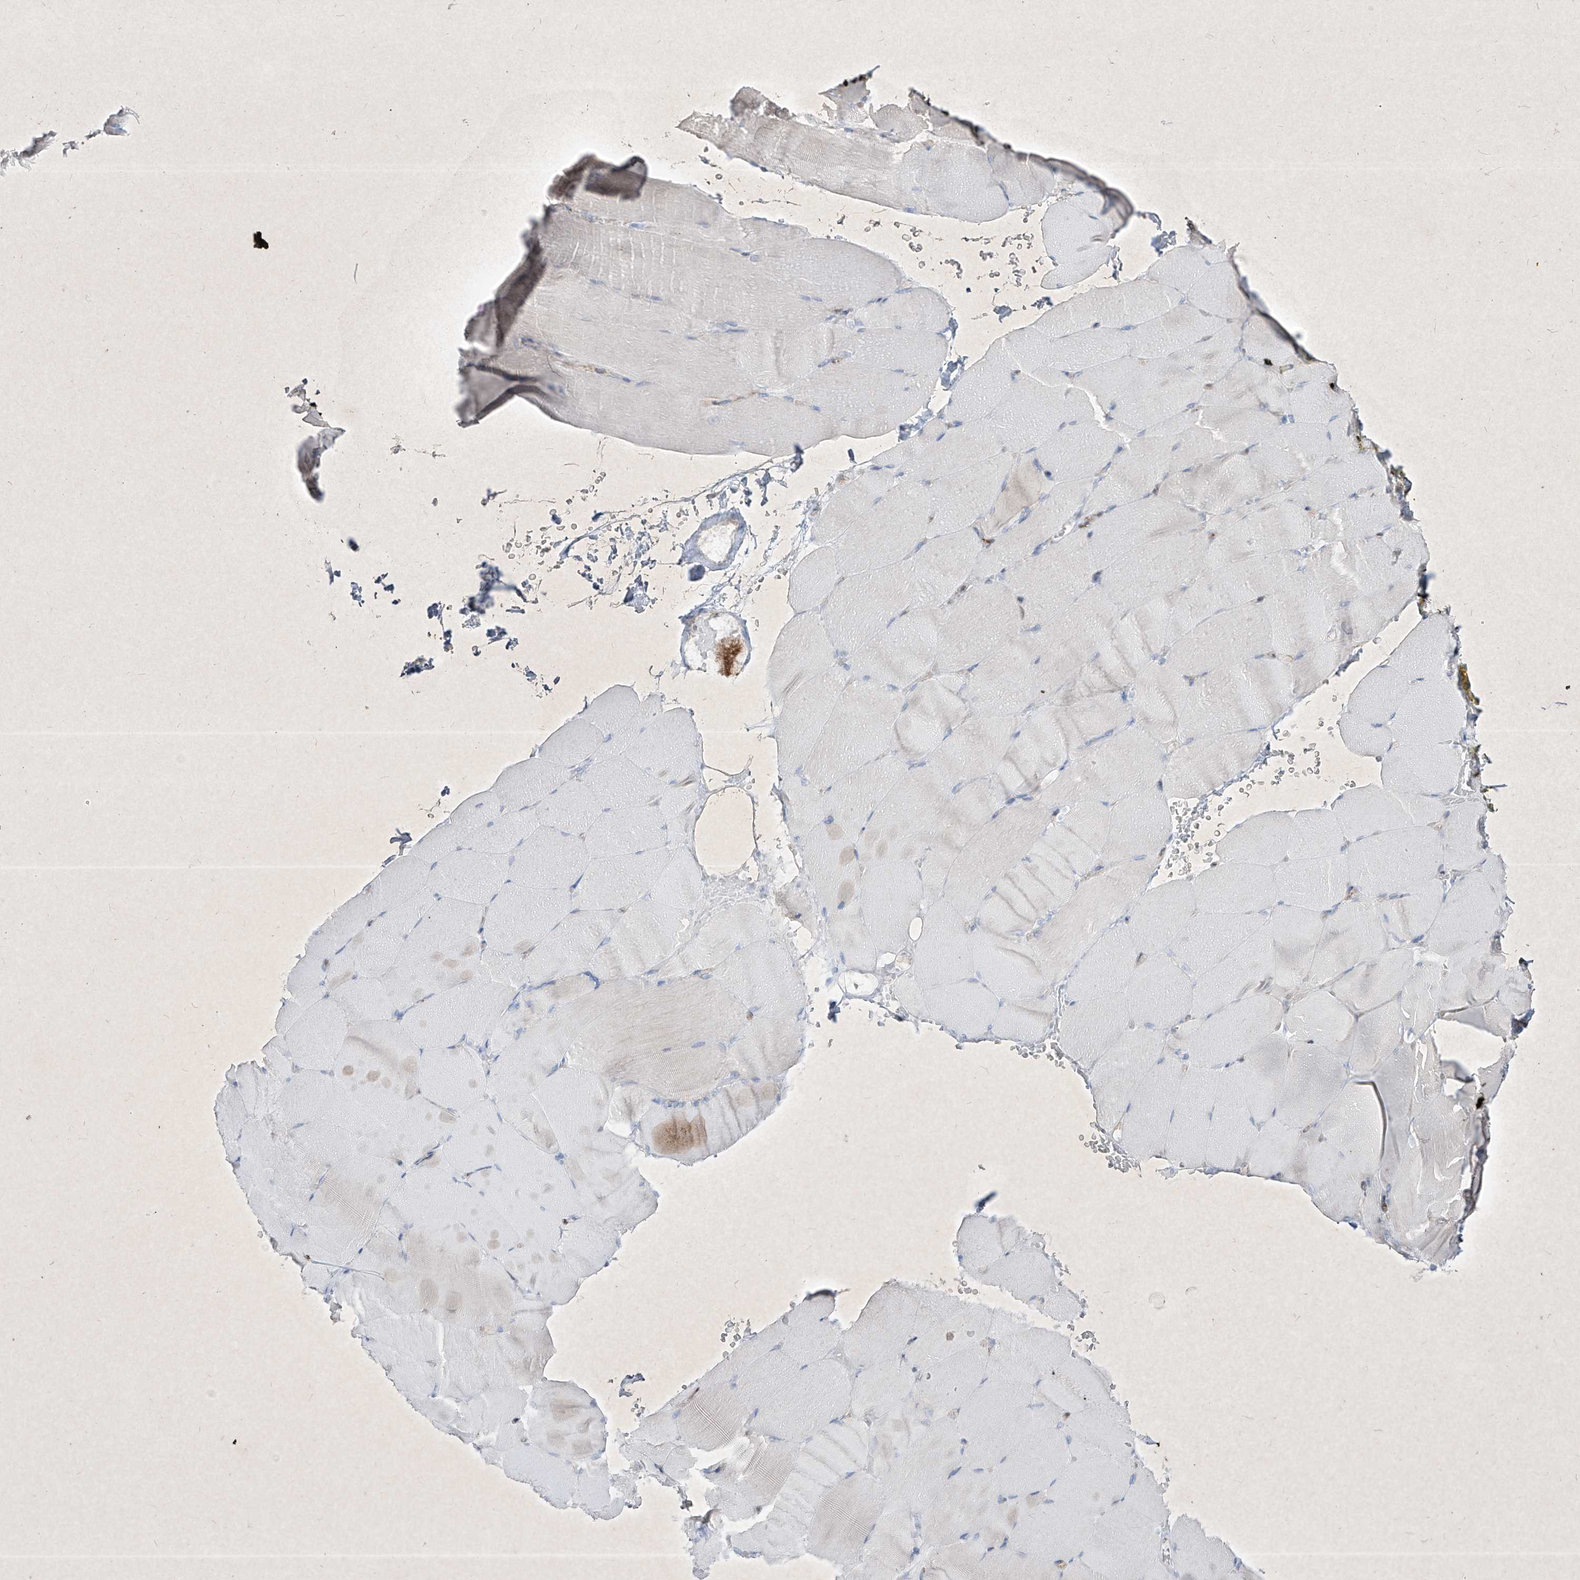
{"staining": {"intensity": "weak", "quantity": "<25%", "location": "cytoplasmic/membranous"}, "tissue": "skeletal muscle", "cell_type": "Myocytes", "image_type": "normal", "snomed": [{"axis": "morphology", "description": "Normal tissue, NOS"}, {"axis": "topography", "description": "Skeletal muscle"}, {"axis": "topography", "description": "Parathyroid gland"}], "caption": "Benign skeletal muscle was stained to show a protein in brown. There is no significant expression in myocytes. (DAB immunohistochemistry (IHC) with hematoxylin counter stain).", "gene": "PSMB10", "patient": {"sex": "female", "age": 37}}